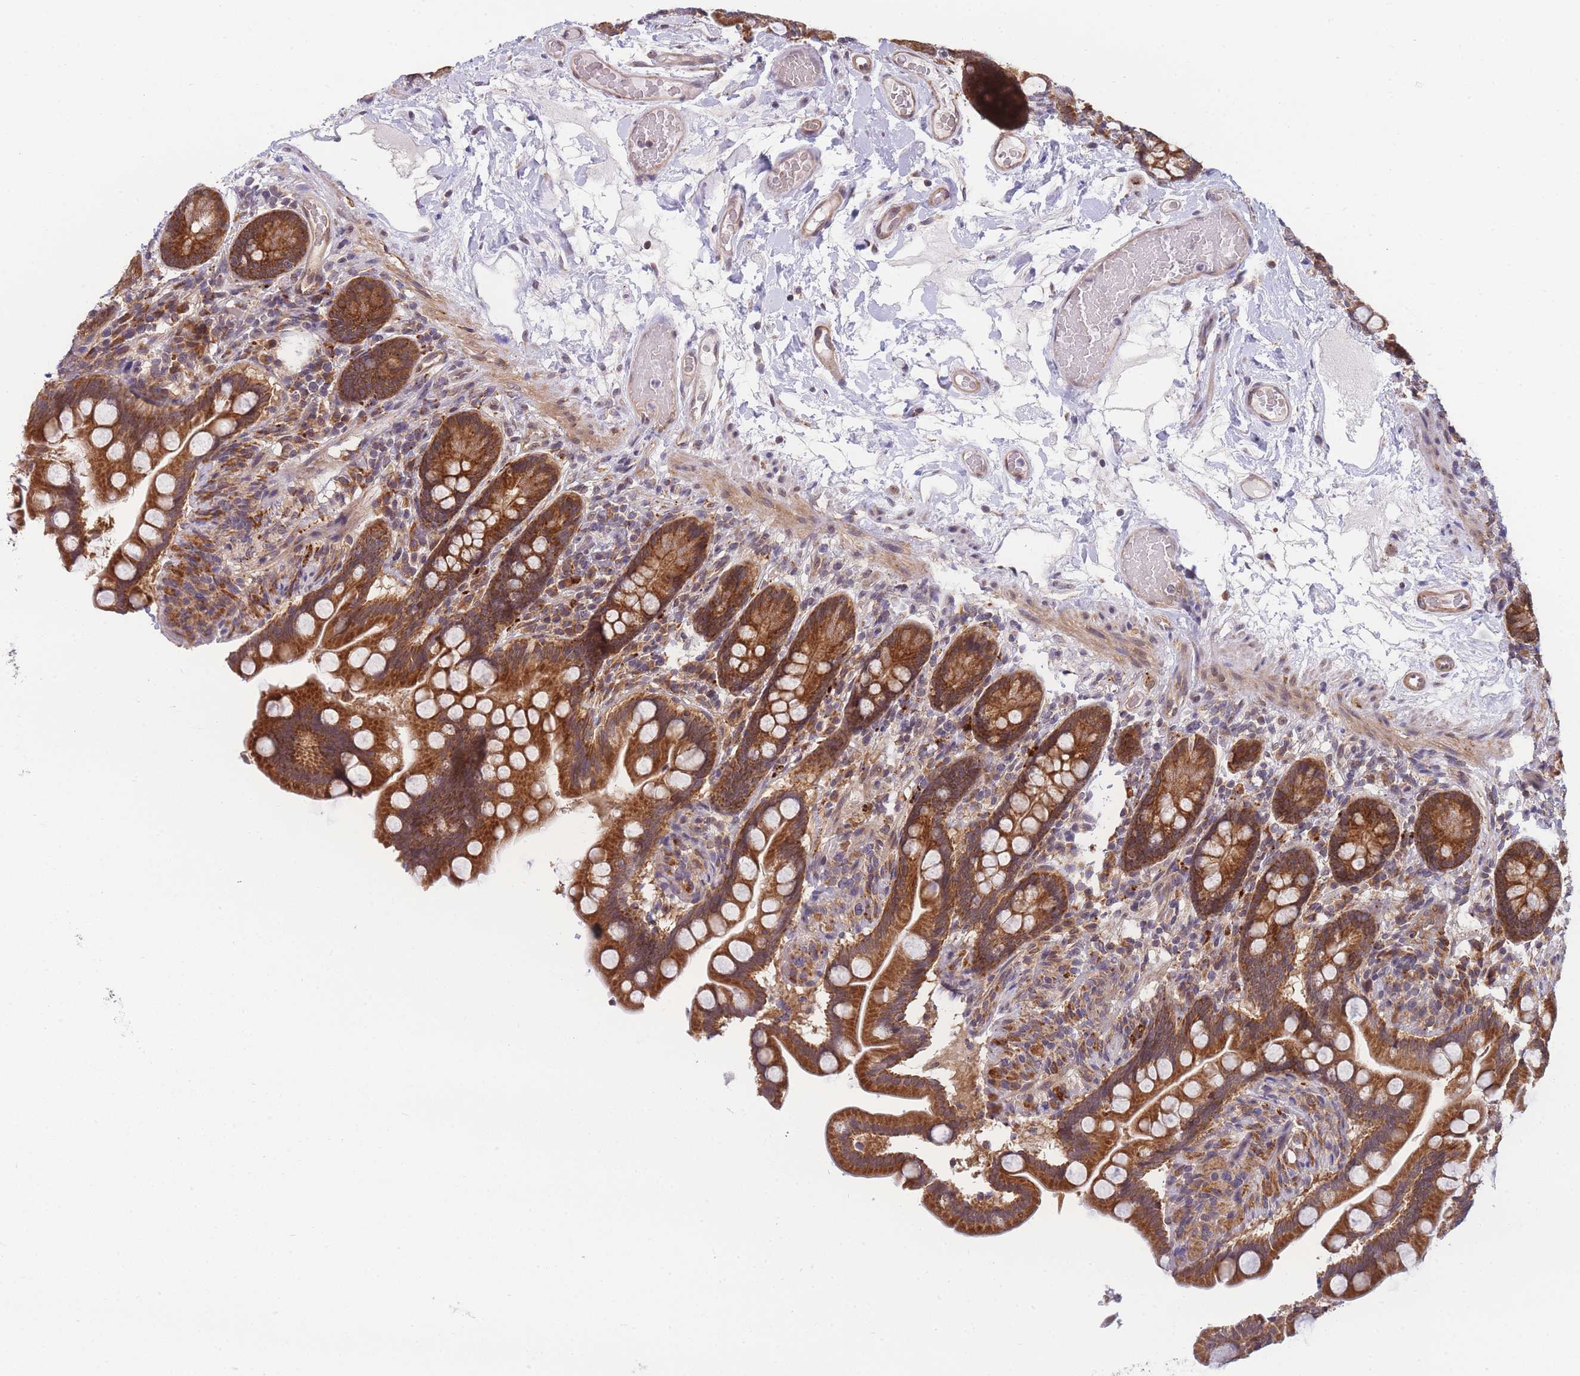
{"staining": {"intensity": "strong", "quantity": ">75%", "location": "cytoplasmic/membranous"}, "tissue": "small intestine", "cell_type": "Glandular cells", "image_type": "normal", "snomed": [{"axis": "morphology", "description": "Normal tissue, NOS"}, {"axis": "topography", "description": "Small intestine"}], "caption": "This is an image of immunohistochemistry staining of benign small intestine, which shows strong staining in the cytoplasmic/membranous of glandular cells.", "gene": "ENSG00000276345", "patient": {"sex": "female", "age": 64}}